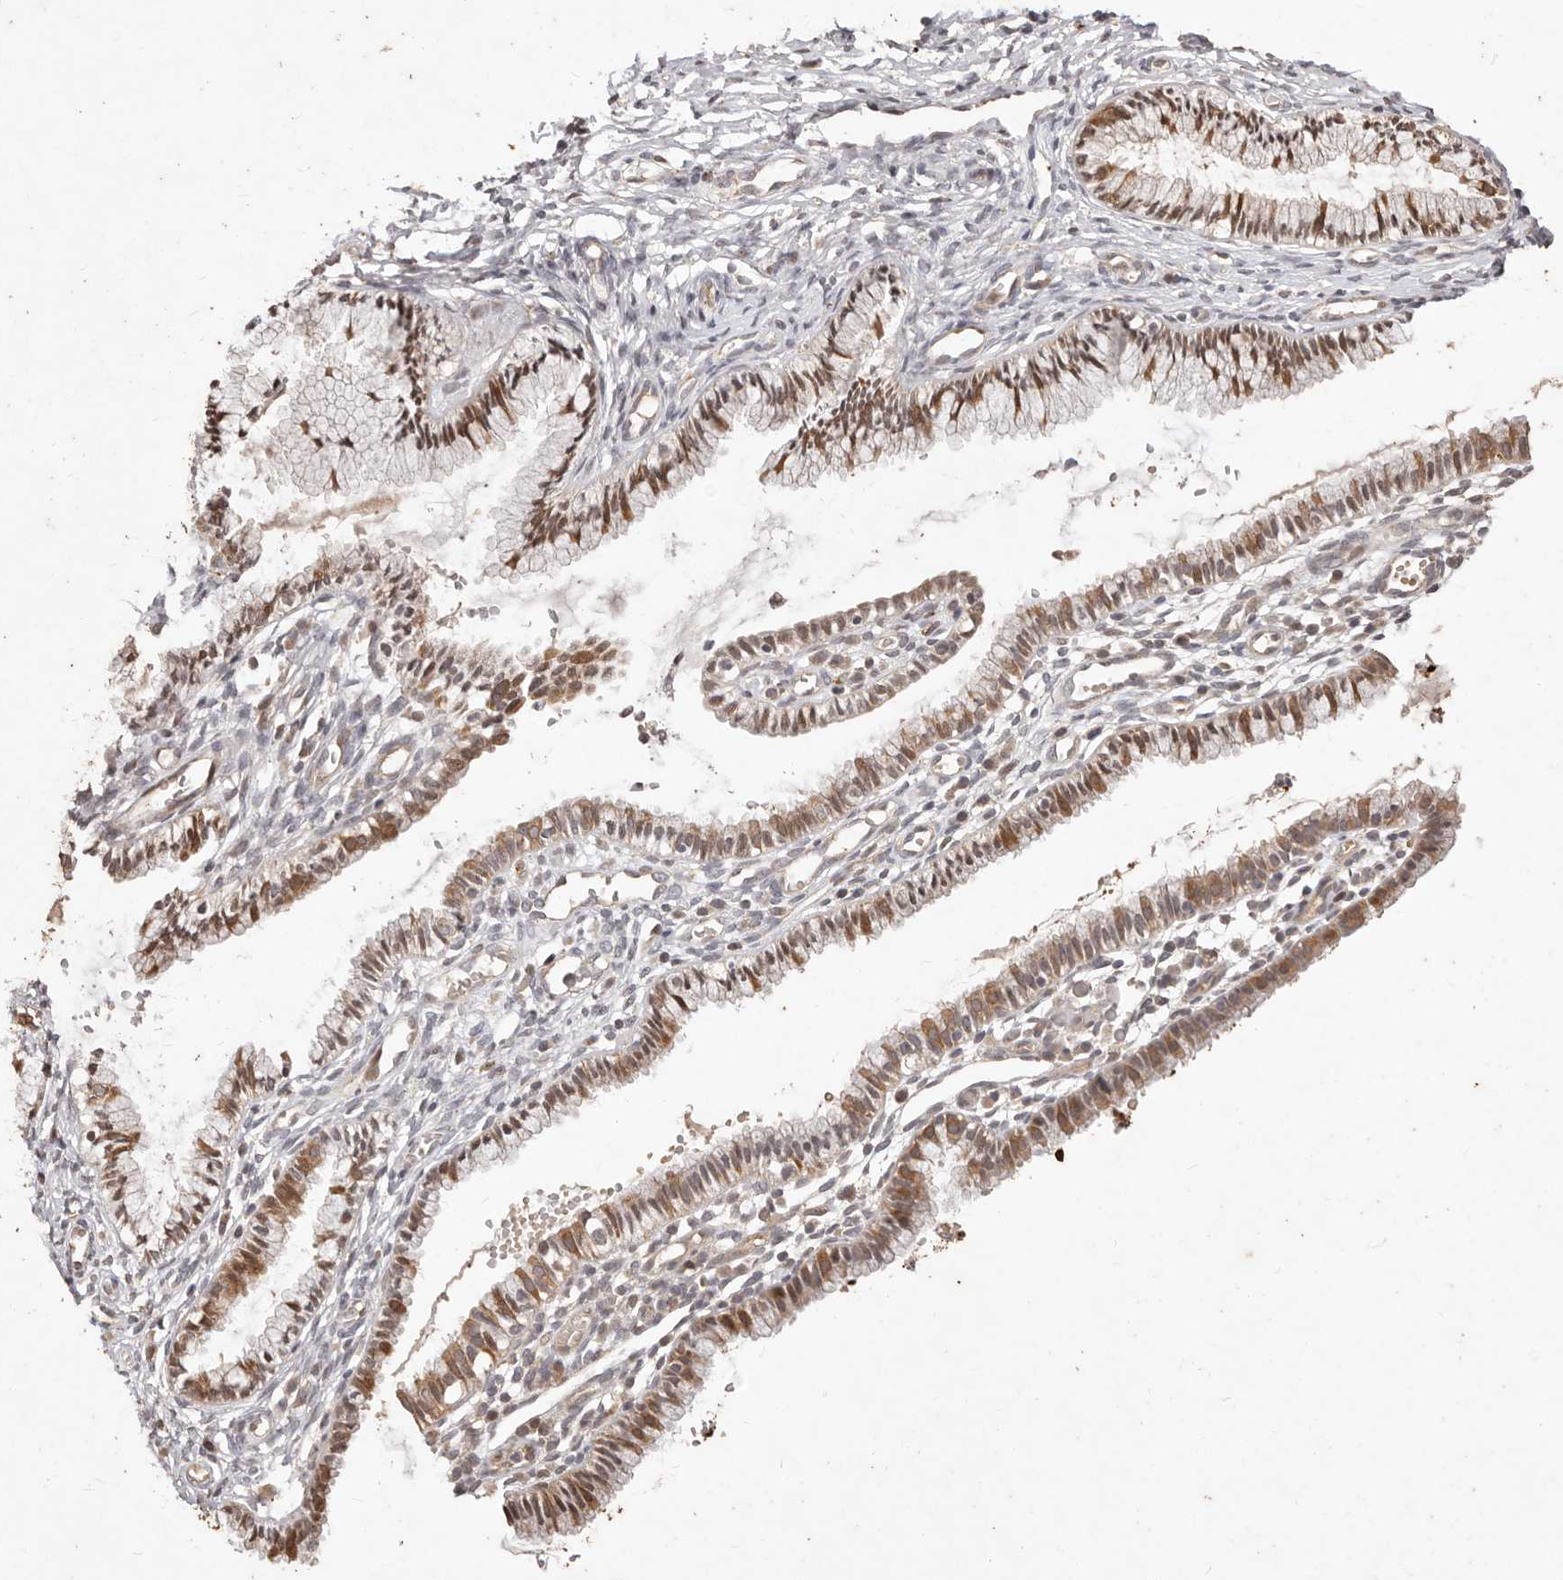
{"staining": {"intensity": "moderate", "quantity": ">75%", "location": "cytoplasmic/membranous"}, "tissue": "cervix", "cell_type": "Glandular cells", "image_type": "normal", "snomed": [{"axis": "morphology", "description": "Normal tissue, NOS"}, {"axis": "topography", "description": "Cervix"}], "caption": "Brown immunohistochemical staining in normal cervix displays moderate cytoplasmic/membranous positivity in about >75% of glandular cells.", "gene": "KIF9", "patient": {"sex": "female", "age": 27}}